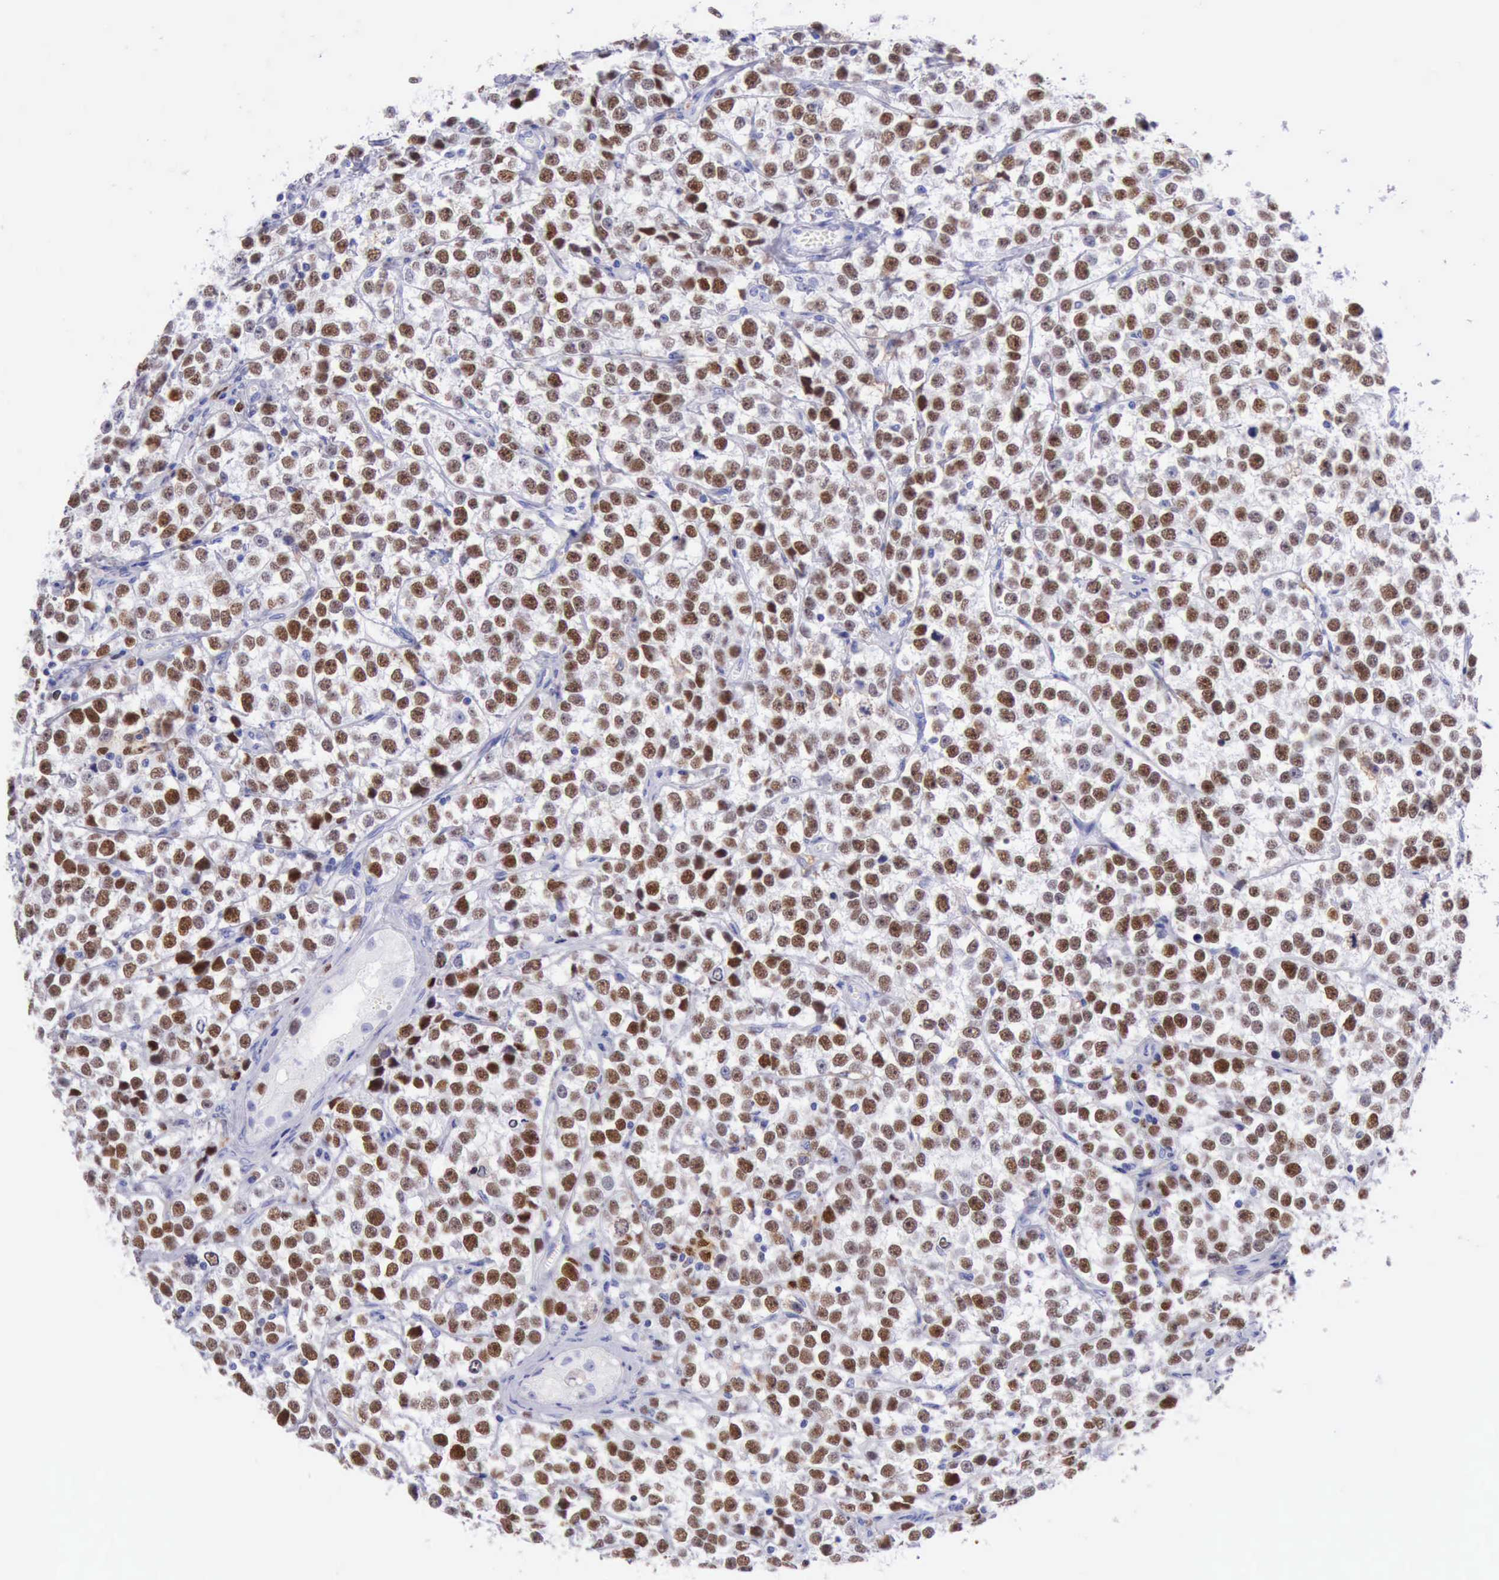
{"staining": {"intensity": "strong", "quantity": ">75%", "location": "nuclear"}, "tissue": "testis cancer", "cell_type": "Tumor cells", "image_type": "cancer", "snomed": [{"axis": "morphology", "description": "Seminoma, NOS"}, {"axis": "topography", "description": "Testis"}], "caption": "Protein staining displays strong nuclear expression in about >75% of tumor cells in testis cancer.", "gene": "MCM2", "patient": {"sex": "male", "age": 25}}